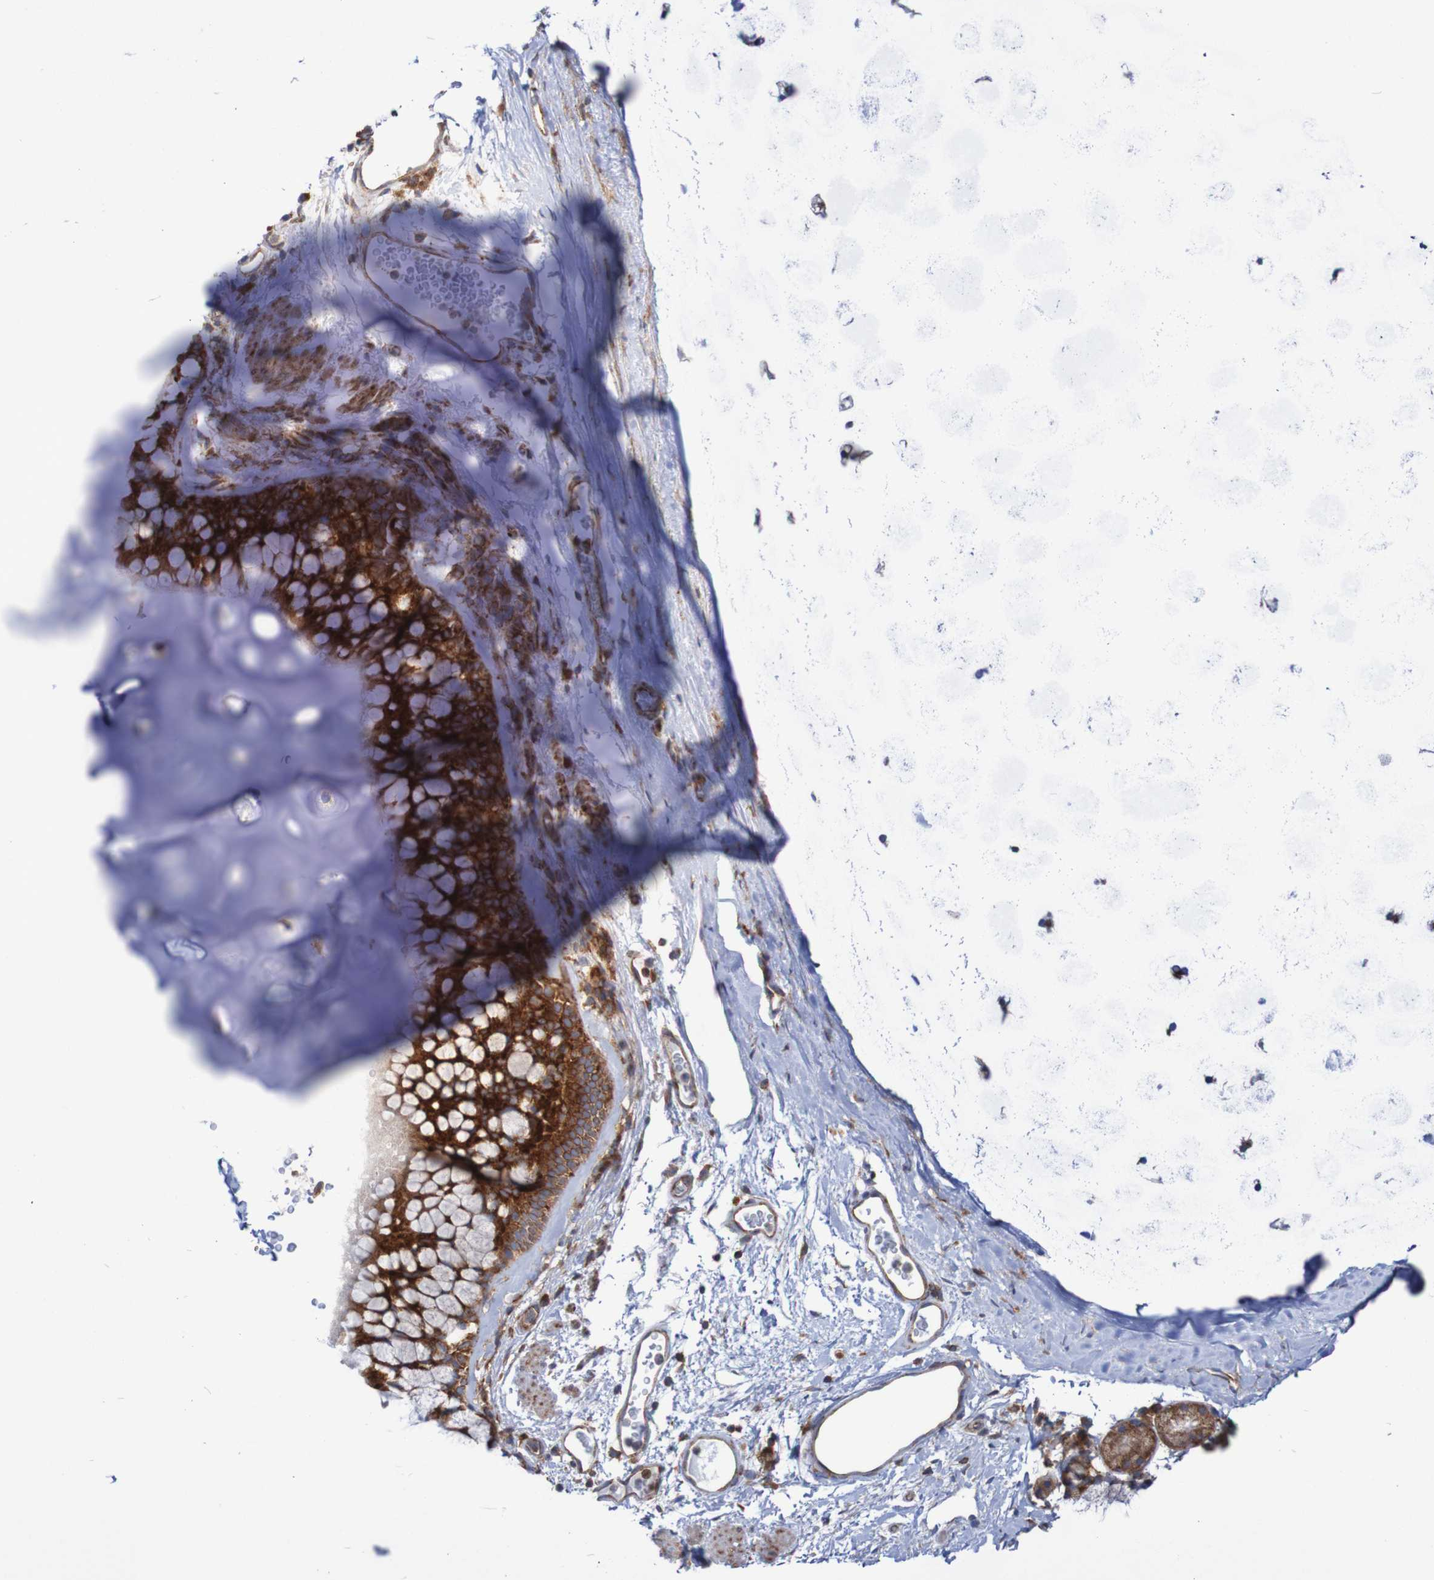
{"staining": {"intensity": "strong", "quantity": ">75%", "location": "cytoplasmic/membranous"}, "tissue": "bronchus", "cell_type": "Respiratory epithelial cells", "image_type": "normal", "snomed": [{"axis": "morphology", "description": "Normal tissue, NOS"}, {"axis": "topography", "description": "Cartilage tissue"}, {"axis": "topography", "description": "Bronchus"}], "caption": "Immunohistochemistry (IHC) of normal human bronchus shows high levels of strong cytoplasmic/membranous staining in about >75% of respiratory epithelial cells. The staining is performed using DAB (3,3'-diaminobenzidine) brown chromogen to label protein expression. The nuclei are counter-stained blue using hematoxylin.", "gene": "FXR2", "patient": {"sex": "female", "age": 53}}